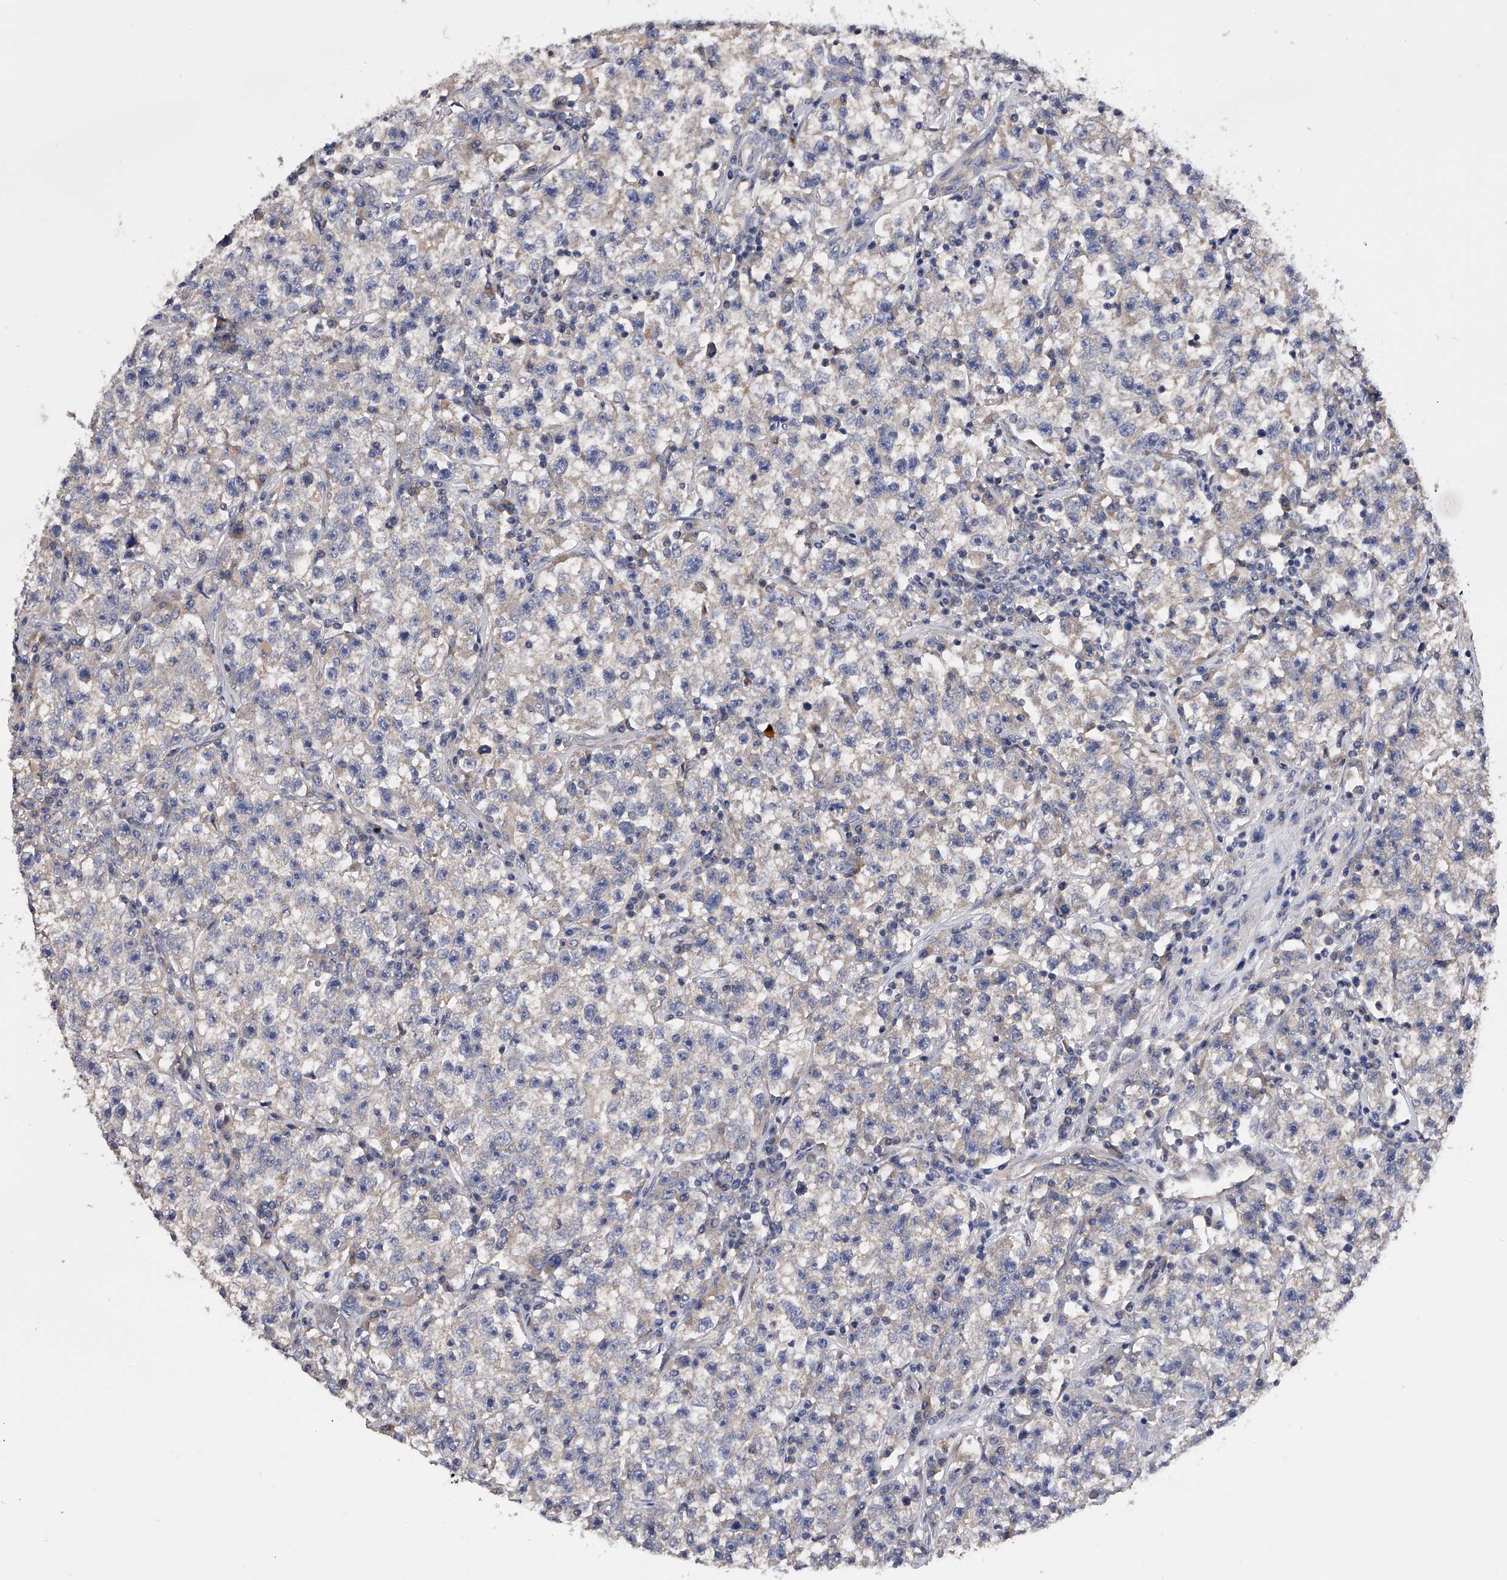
{"staining": {"intensity": "negative", "quantity": "none", "location": "none"}, "tissue": "testis cancer", "cell_type": "Tumor cells", "image_type": "cancer", "snomed": [{"axis": "morphology", "description": "Seminoma, NOS"}, {"axis": "topography", "description": "Testis"}], "caption": "Seminoma (testis) was stained to show a protein in brown. There is no significant staining in tumor cells.", "gene": "ARL4C", "patient": {"sex": "male", "age": 22}}